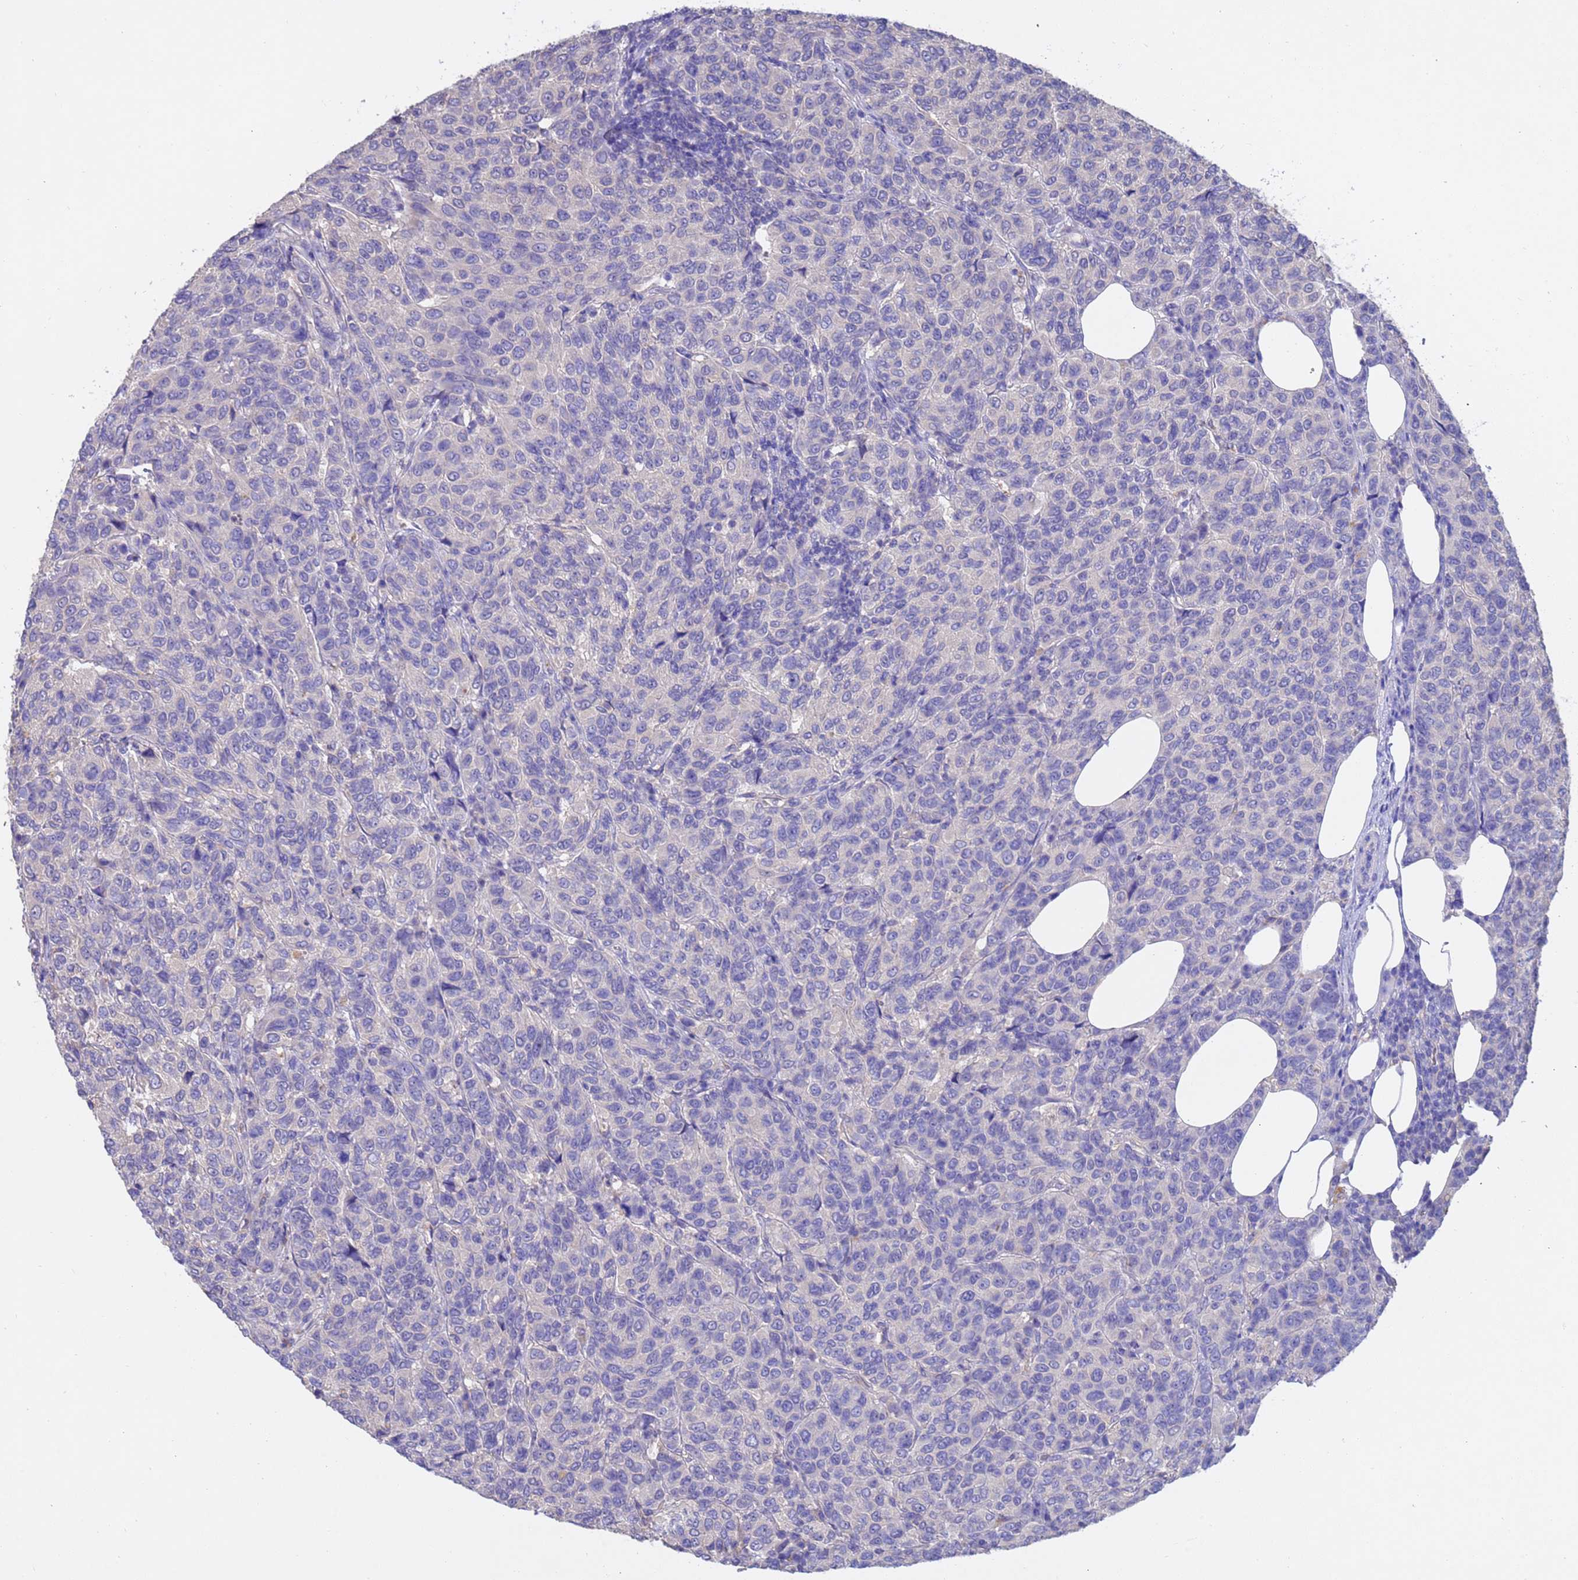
{"staining": {"intensity": "negative", "quantity": "none", "location": "none"}, "tissue": "breast cancer", "cell_type": "Tumor cells", "image_type": "cancer", "snomed": [{"axis": "morphology", "description": "Duct carcinoma"}, {"axis": "topography", "description": "Breast"}], "caption": "Immunohistochemical staining of human breast cancer displays no significant positivity in tumor cells.", "gene": "SRL", "patient": {"sex": "female", "age": 55}}